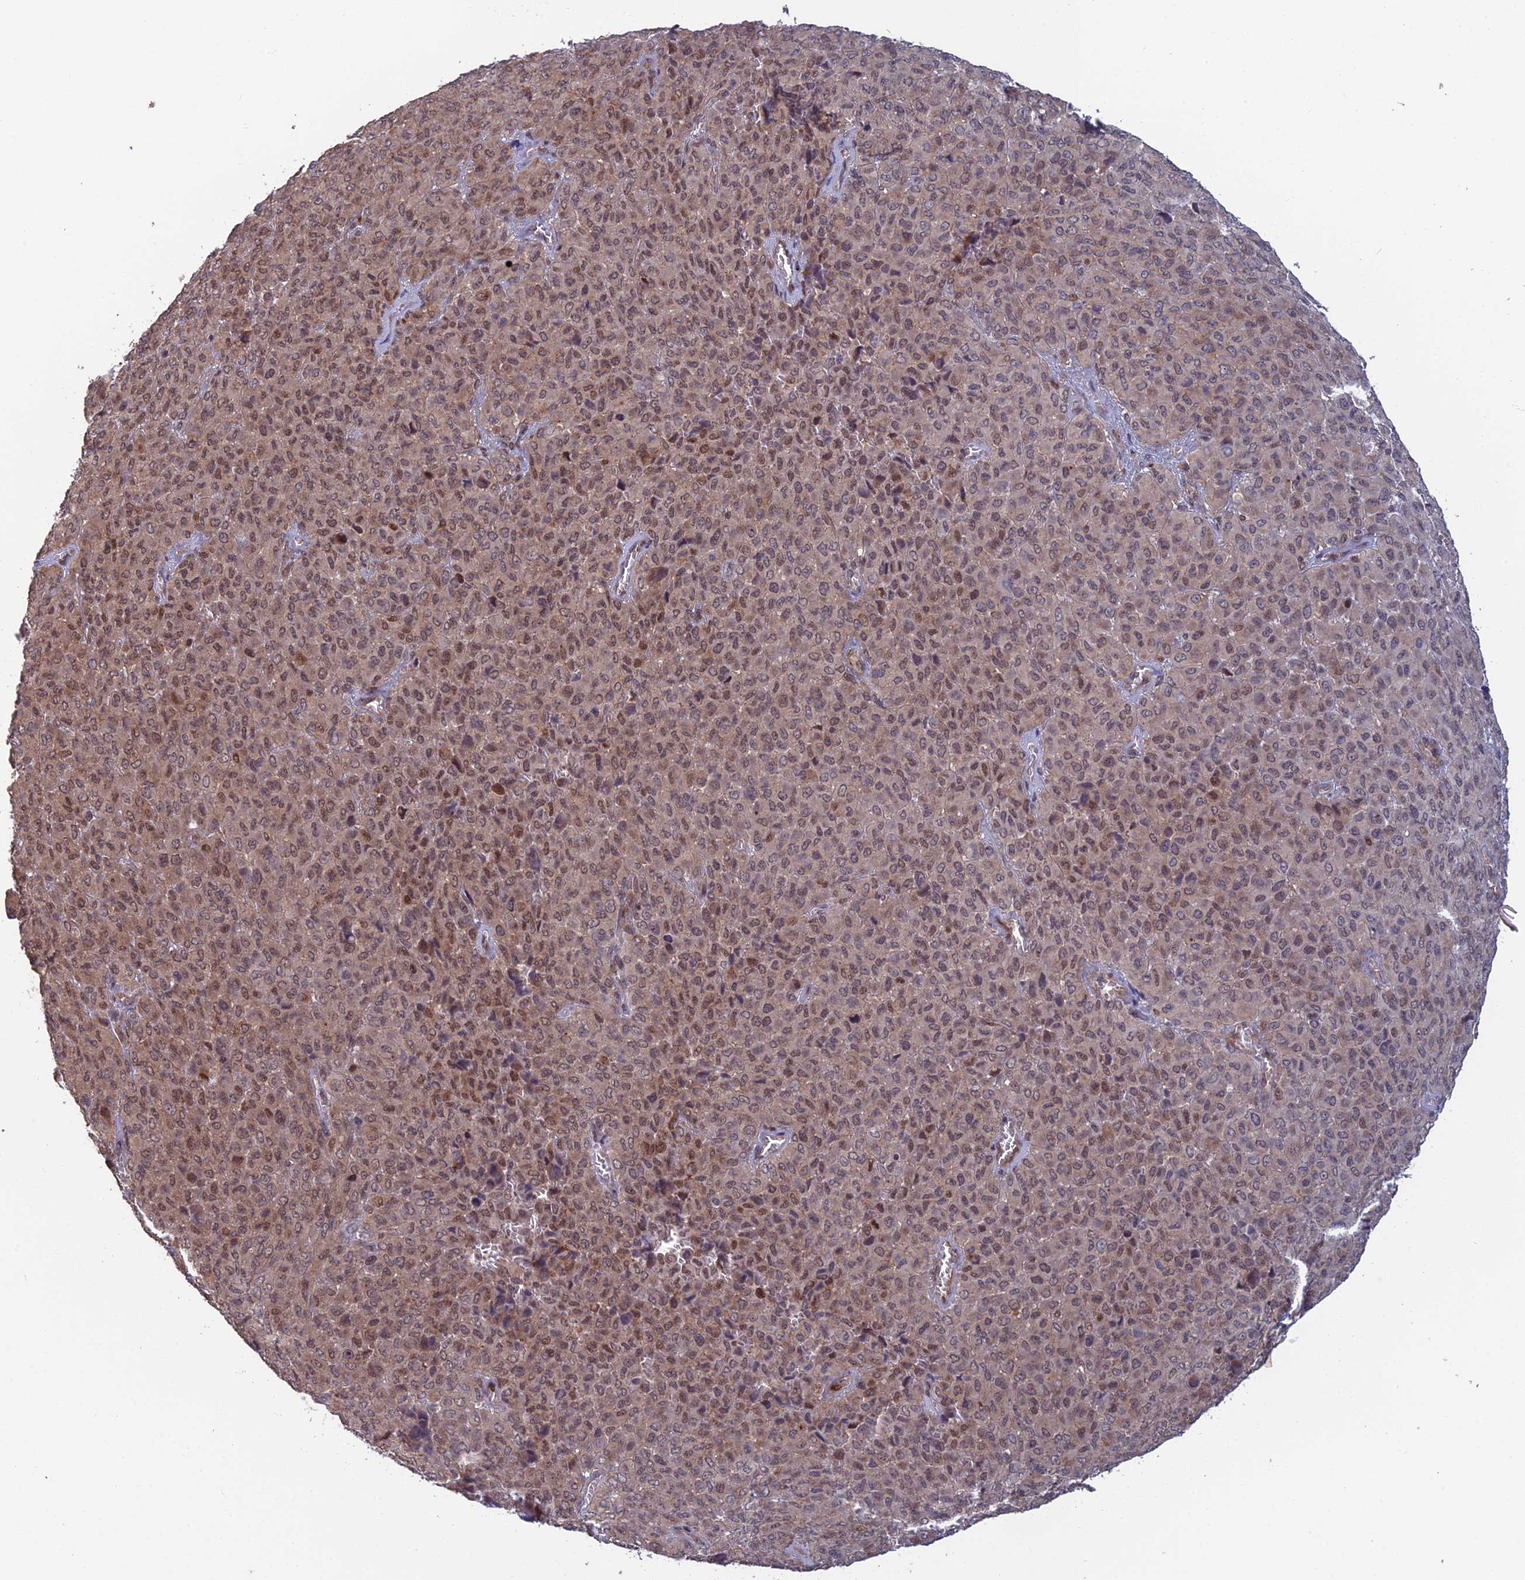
{"staining": {"intensity": "weak", "quantity": ">75%", "location": "nuclear"}, "tissue": "melanoma", "cell_type": "Tumor cells", "image_type": "cancer", "snomed": [{"axis": "morphology", "description": "Malignant melanoma, Metastatic site"}, {"axis": "topography", "description": "Skin"}], "caption": "Human malignant melanoma (metastatic site) stained for a protein (brown) demonstrates weak nuclear positive positivity in approximately >75% of tumor cells.", "gene": "CCDC183", "patient": {"sex": "female", "age": 81}}